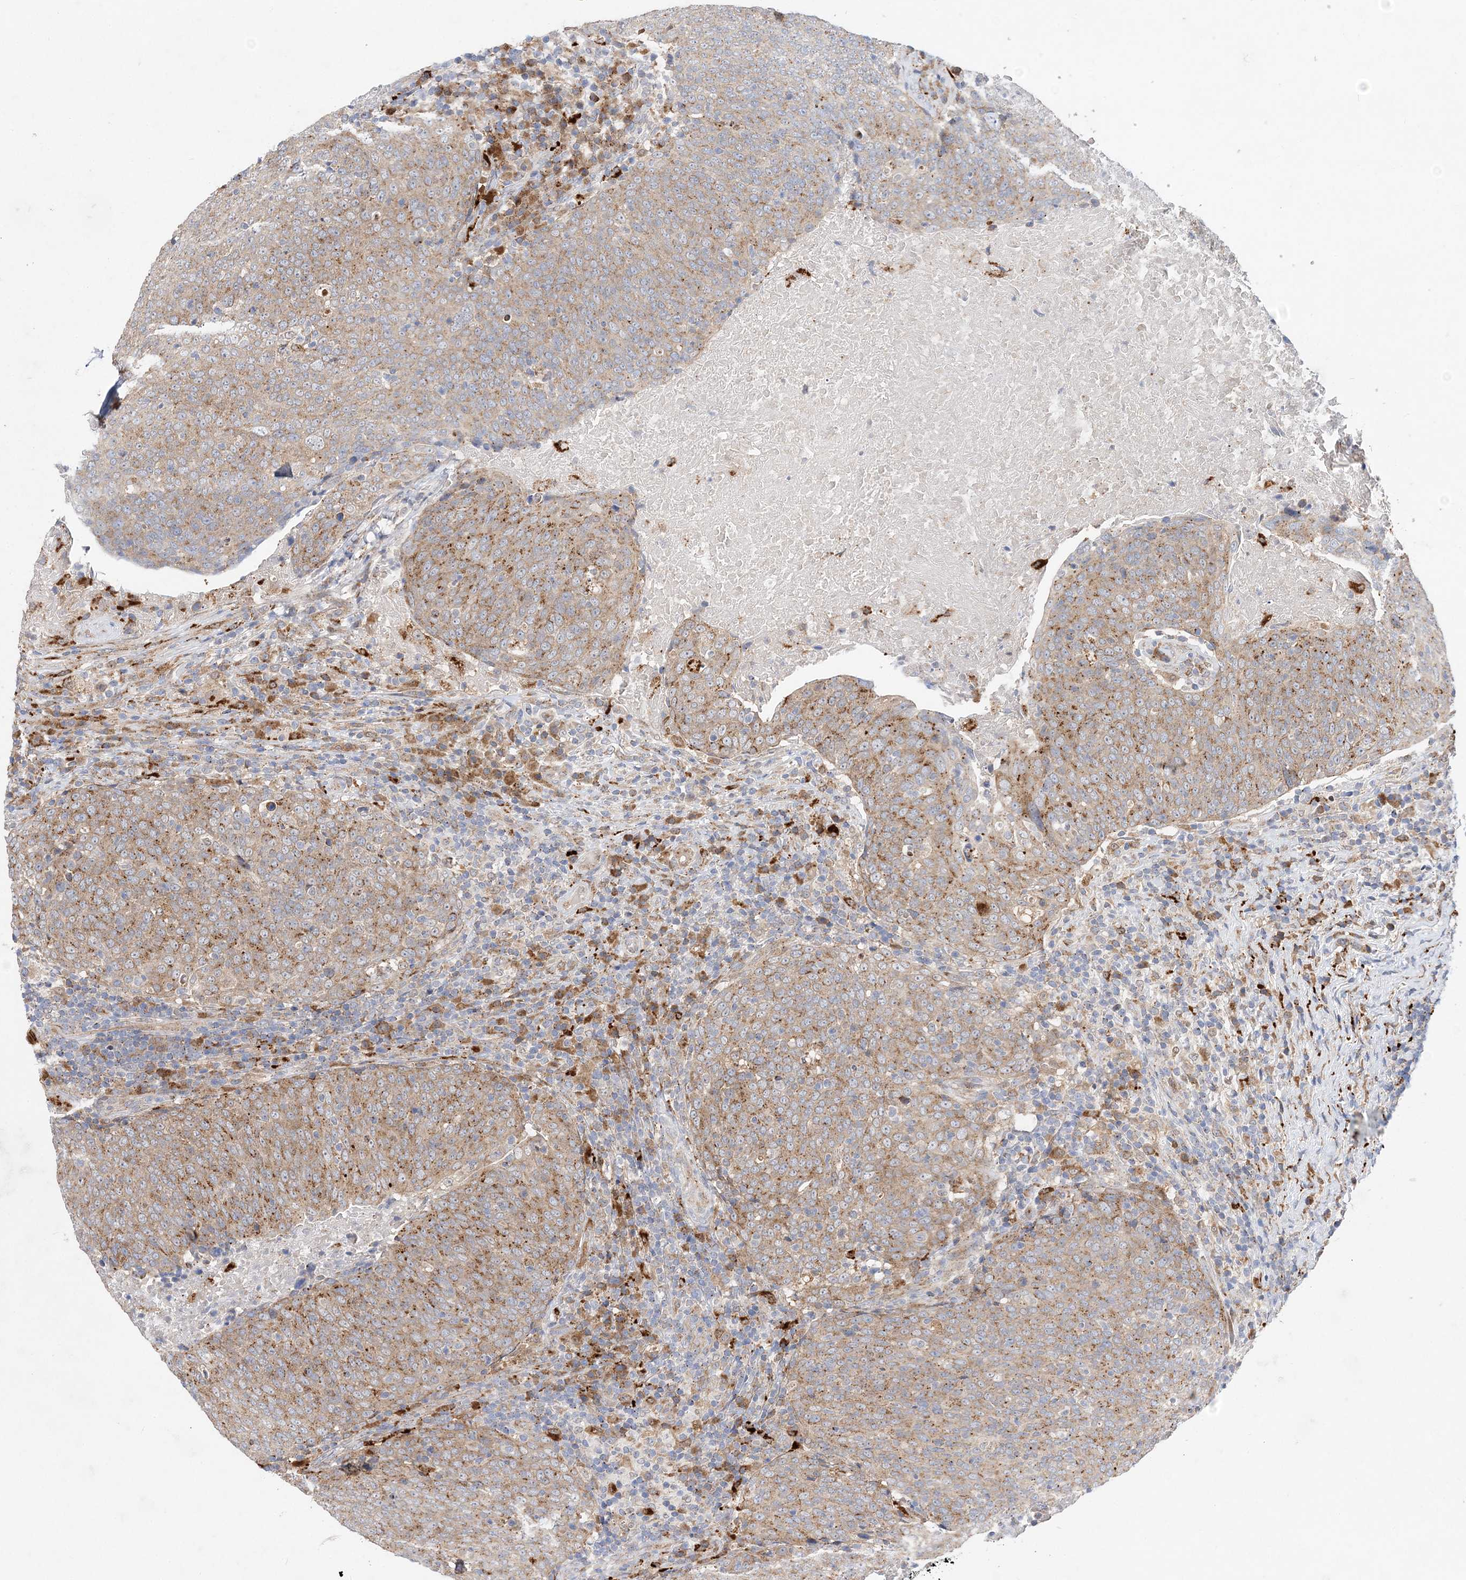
{"staining": {"intensity": "moderate", "quantity": ">75%", "location": "cytoplasmic/membranous"}, "tissue": "head and neck cancer", "cell_type": "Tumor cells", "image_type": "cancer", "snomed": [{"axis": "morphology", "description": "Squamous cell carcinoma, NOS"}, {"axis": "morphology", "description": "Squamous cell carcinoma, metastatic, NOS"}, {"axis": "topography", "description": "Lymph node"}, {"axis": "topography", "description": "Head-Neck"}], "caption": "IHC (DAB (3,3'-diaminobenzidine)) staining of human head and neck cancer demonstrates moderate cytoplasmic/membranous protein positivity in approximately >75% of tumor cells.", "gene": "C3orf38", "patient": {"sex": "male", "age": 62}}